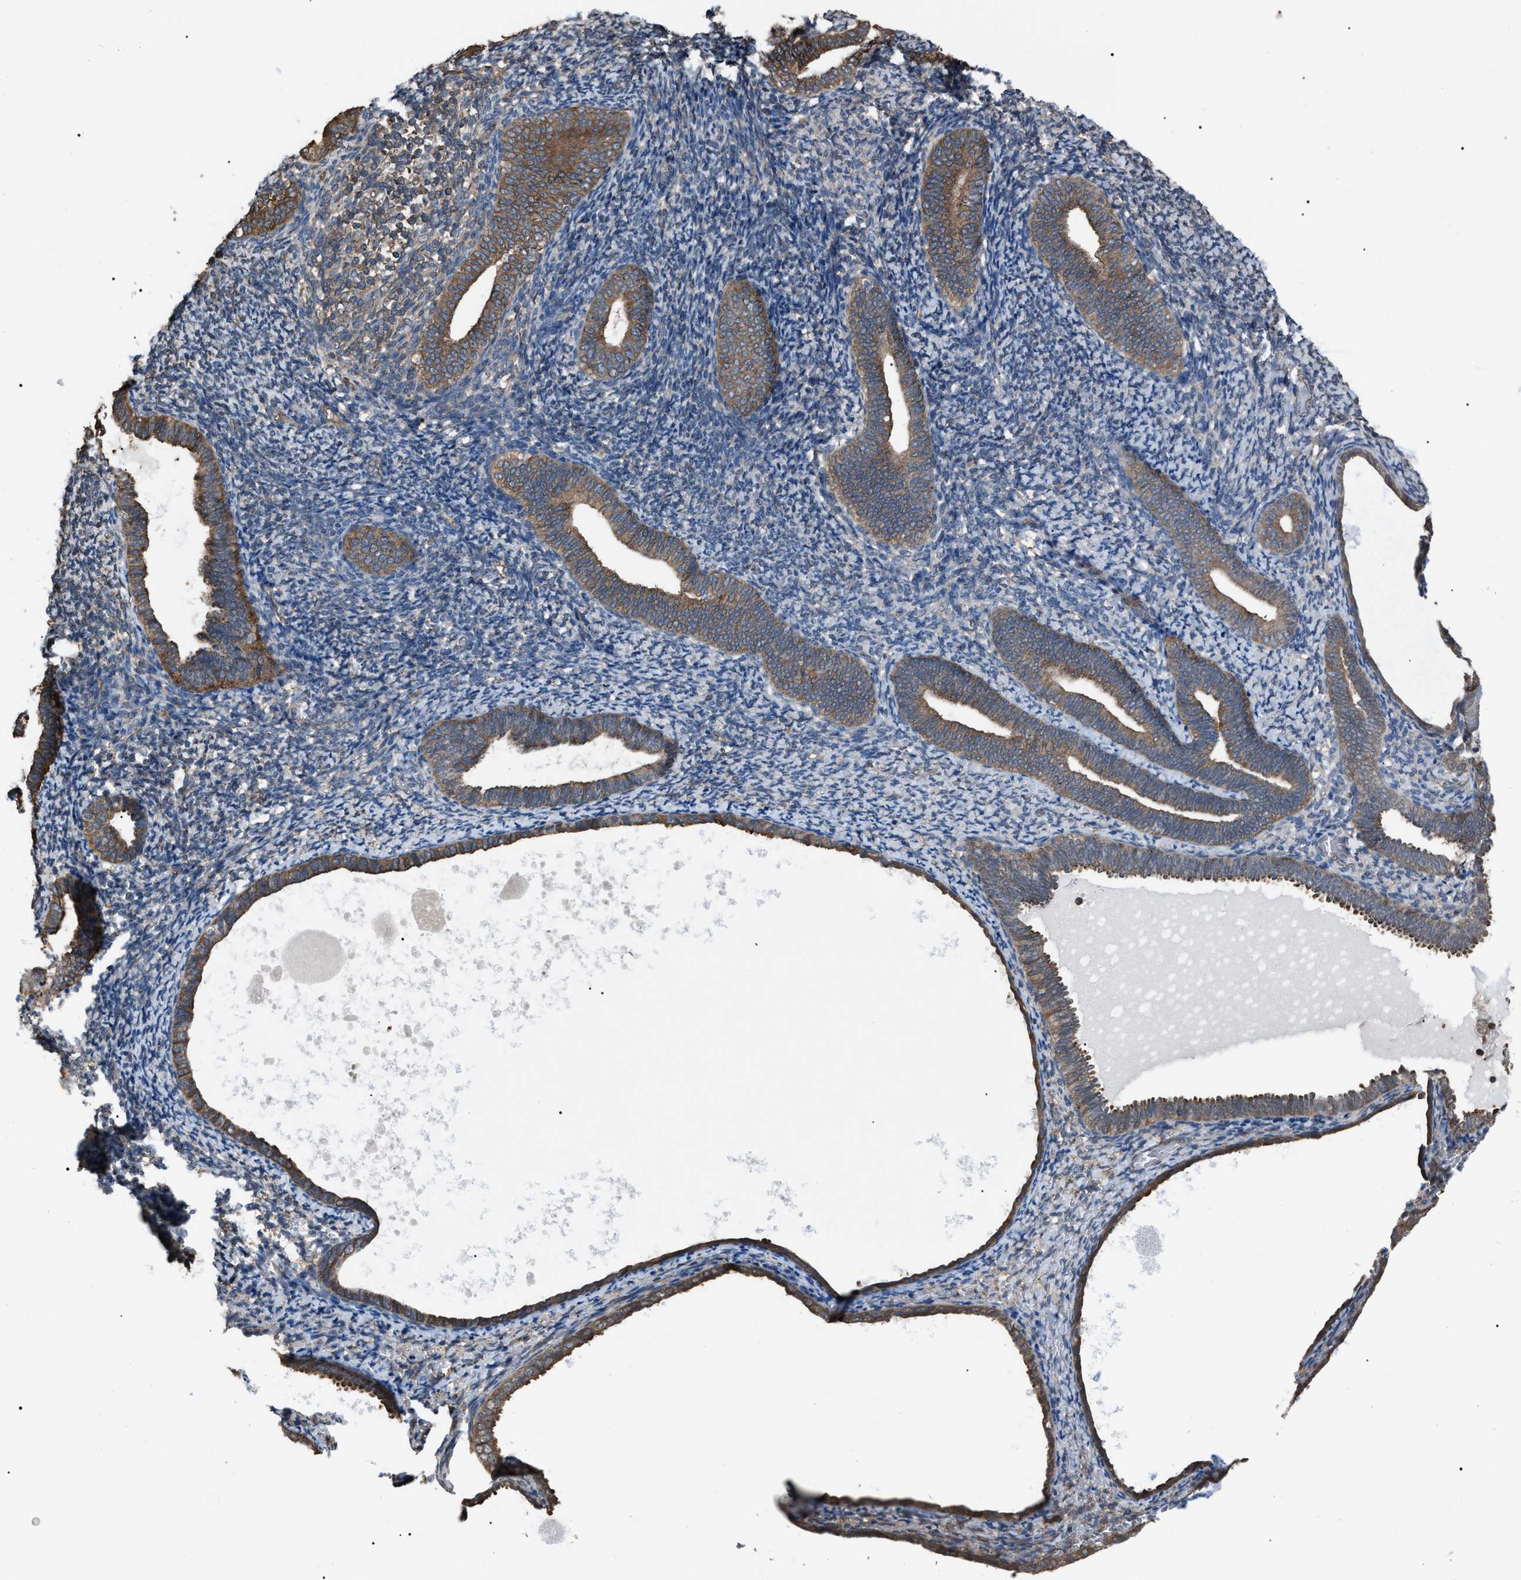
{"staining": {"intensity": "weak", "quantity": "<25%", "location": "cytoplasmic/membranous"}, "tissue": "endometrium", "cell_type": "Cells in endometrial stroma", "image_type": "normal", "snomed": [{"axis": "morphology", "description": "Normal tissue, NOS"}, {"axis": "topography", "description": "Endometrium"}], "caption": "DAB (3,3'-diaminobenzidine) immunohistochemical staining of normal human endometrium demonstrates no significant positivity in cells in endometrial stroma.", "gene": "PDCD5", "patient": {"sex": "female", "age": 66}}